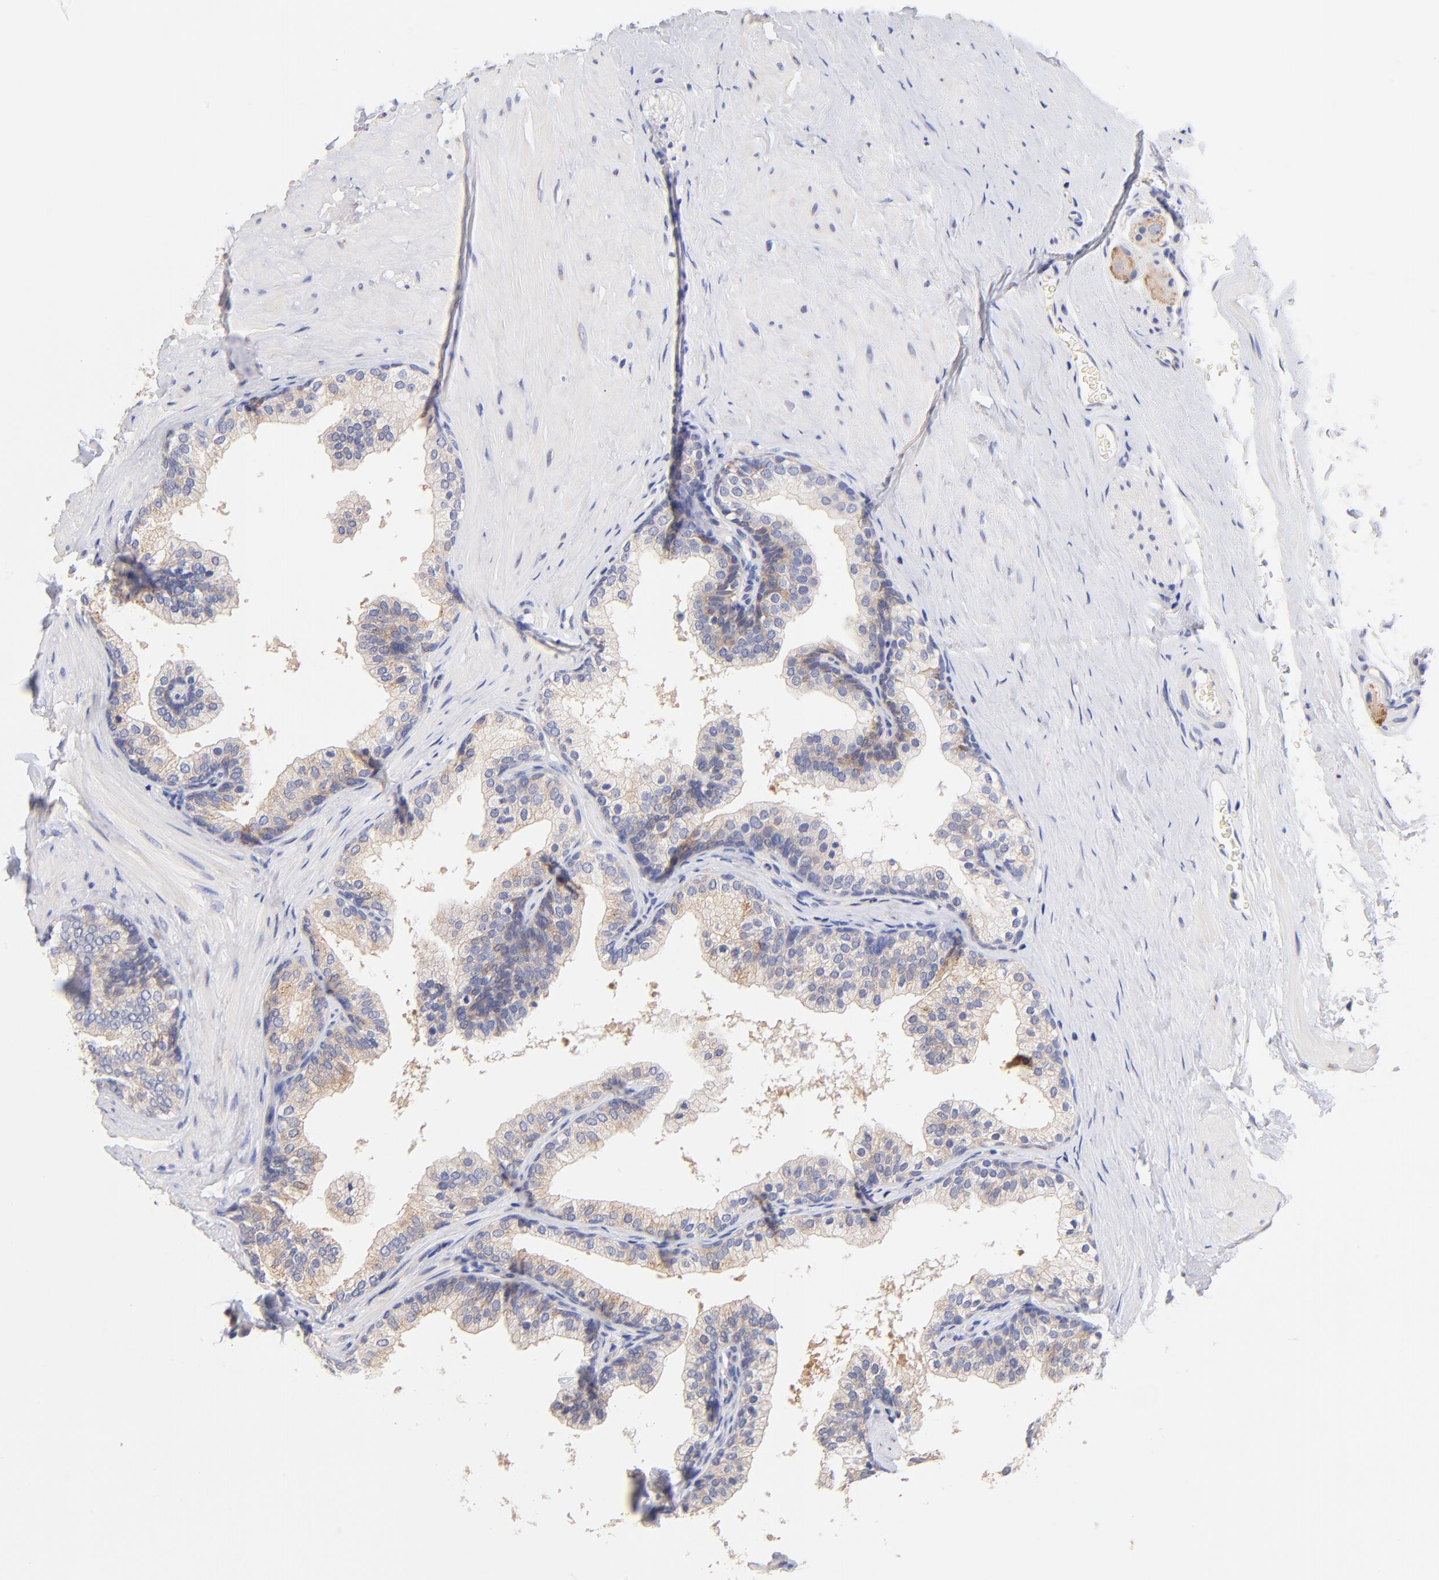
{"staining": {"intensity": "weak", "quantity": ">75%", "location": "cytoplasmic/membranous"}, "tissue": "prostate", "cell_type": "Glandular cells", "image_type": "normal", "snomed": [{"axis": "morphology", "description": "Normal tissue, NOS"}, {"axis": "topography", "description": "Prostate"}], "caption": "DAB immunohistochemical staining of unremarkable human prostate reveals weak cytoplasmic/membranous protein staining in approximately >75% of glandular cells. (IHC, brightfield microscopy, high magnification).", "gene": "TNFRSF13C", "patient": {"sex": "male", "age": 60}}